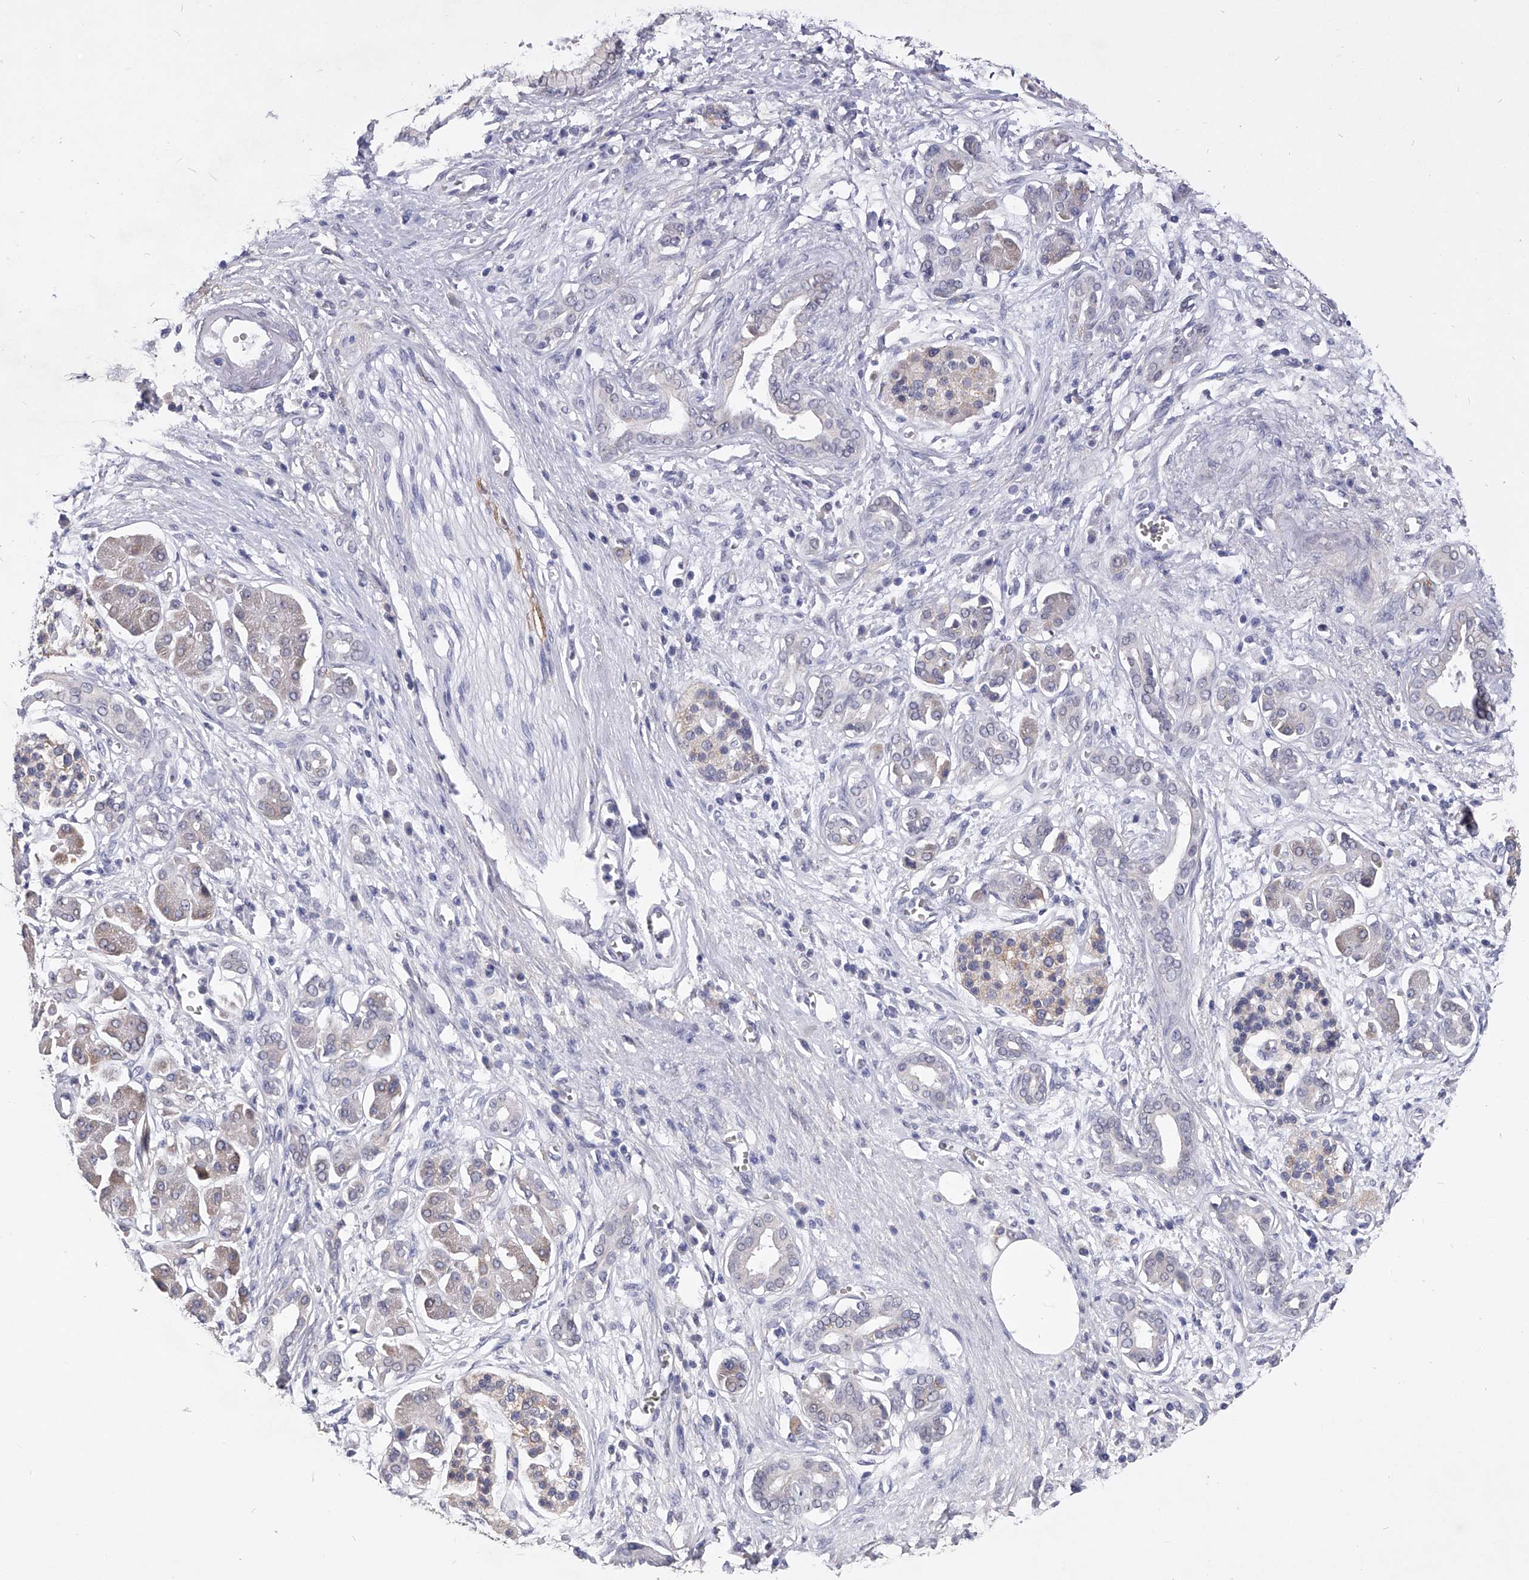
{"staining": {"intensity": "negative", "quantity": "none", "location": "none"}, "tissue": "pancreatic cancer", "cell_type": "Tumor cells", "image_type": "cancer", "snomed": [{"axis": "morphology", "description": "Adenocarcinoma, NOS"}, {"axis": "topography", "description": "Pancreas"}], "caption": "The micrograph demonstrates no significant staining in tumor cells of adenocarcinoma (pancreatic).", "gene": "ZNF529", "patient": {"sex": "male", "age": 78}}